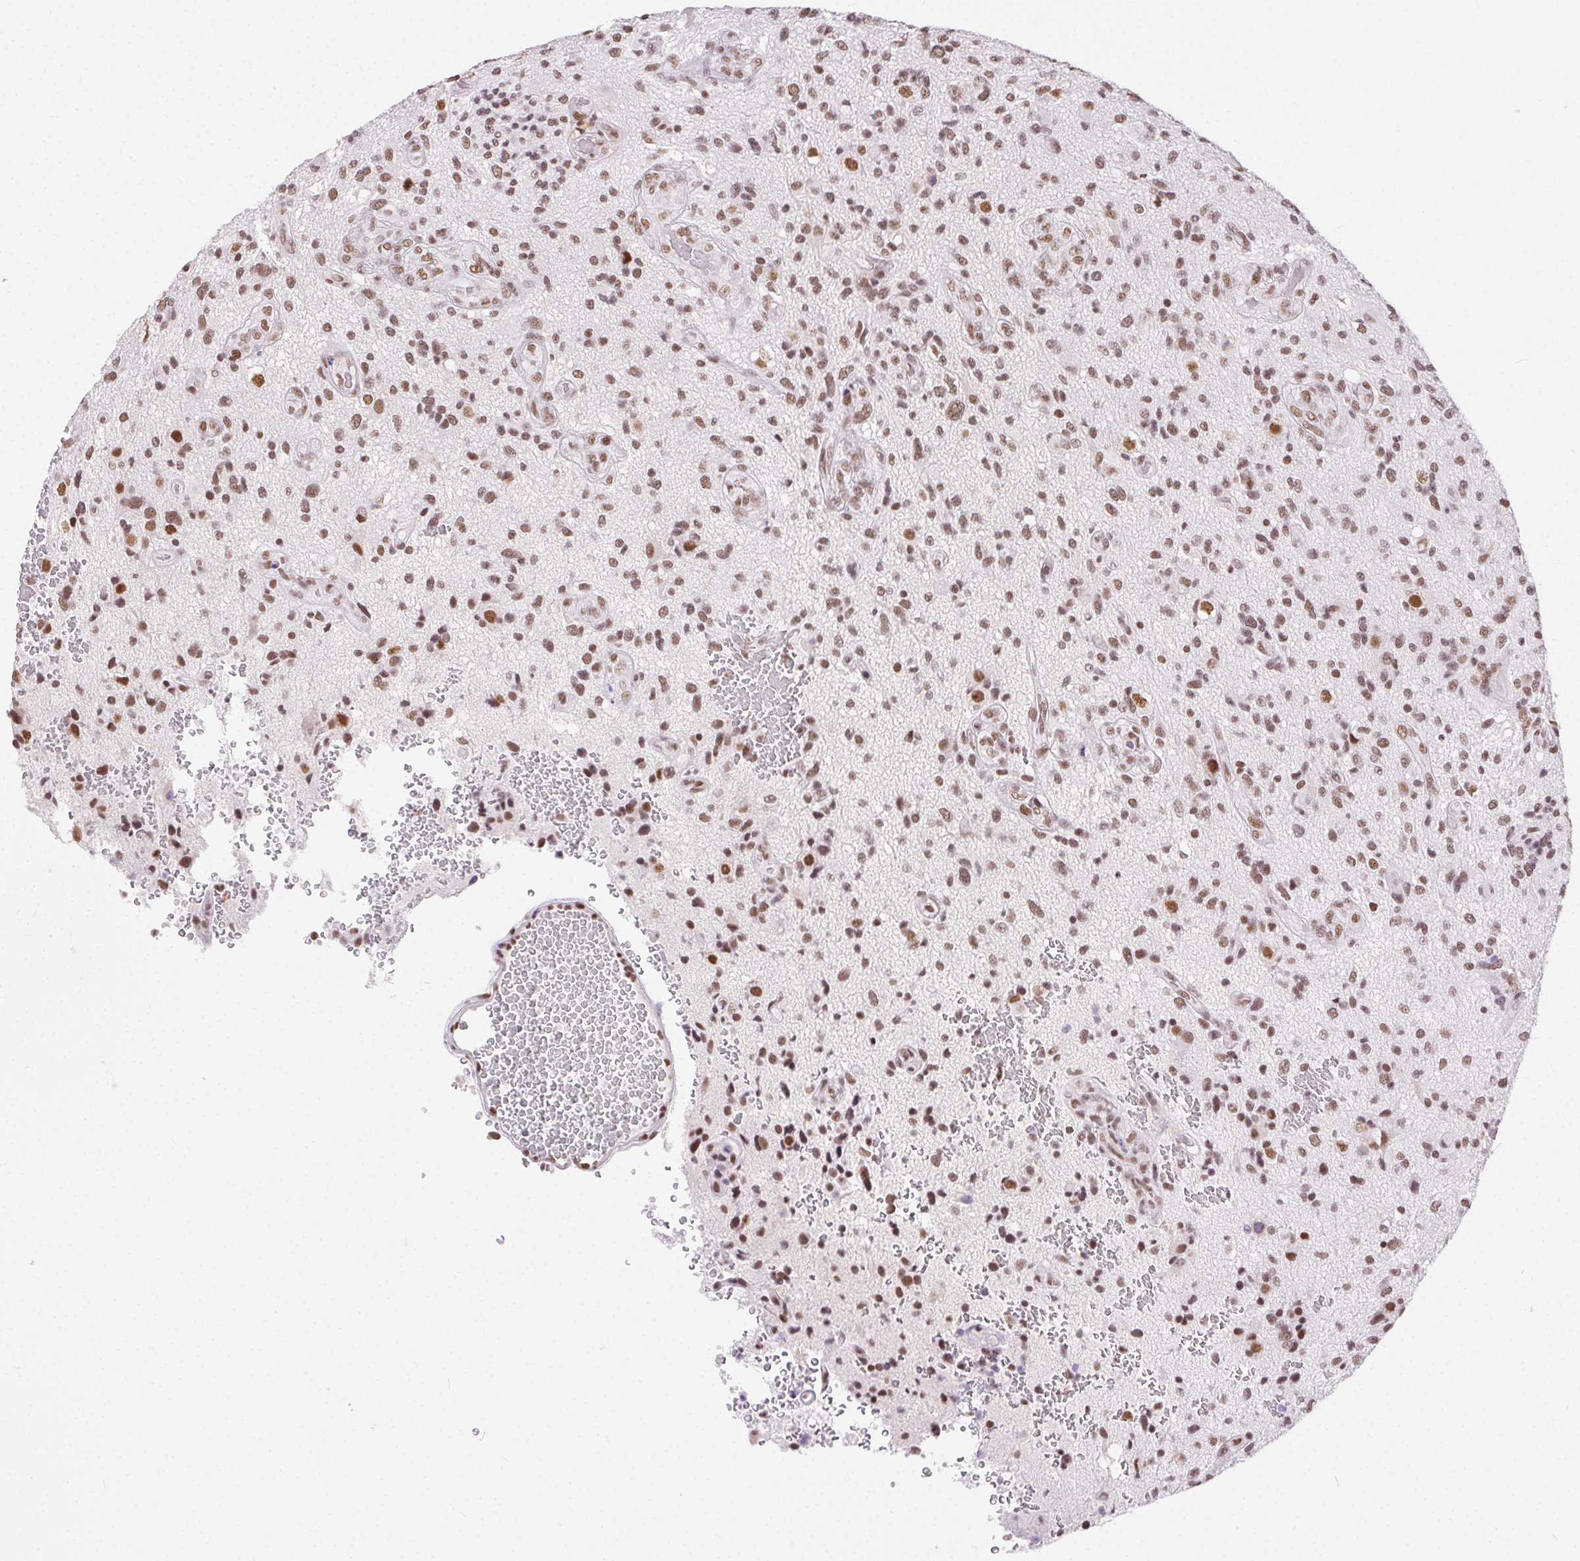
{"staining": {"intensity": "moderate", "quantity": ">75%", "location": "nuclear"}, "tissue": "glioma", "cell_type": "Tumor cells", "image_type": "cancer", "snomed": [{"axis": "morphology", "description": "Glioma, malignant, High grade"}, {"axis": "topography", "description": "Brain"}], "caption": "High-power microscopy captured an IHC photomicrograph of malignant high-grade glioma, revealing moderate nuclear expression in about >75% of tumor cells.", "gene": "TRA2B", "patient": {"sex": "male", "age": 47}}